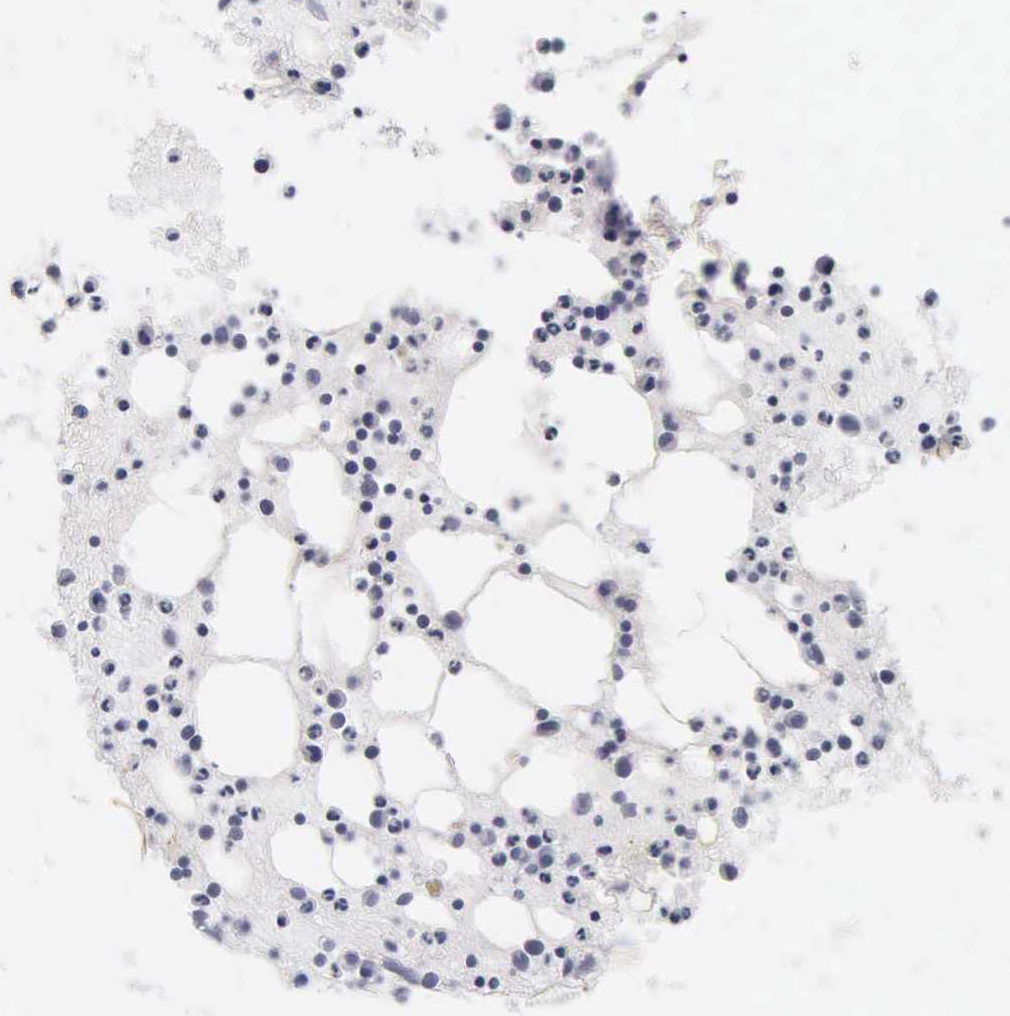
{"staining": {"intensity": "negative", "quantity": "none", "location": "none"}, "tissue": "bone marrow", "cell_type": "Hematopoietic cells", "image_type": "normal", "snomed": [{"axis": "morphology", "description": "Normal tissue, NOS"}, {"axis": "topography", "description": "Bone marrow"}], "caption": "The image shows no staining of hematopoietic cells in normal bone marrow.", "gene": "KRT18", "patient": {"sex": "female", "age": 74}}